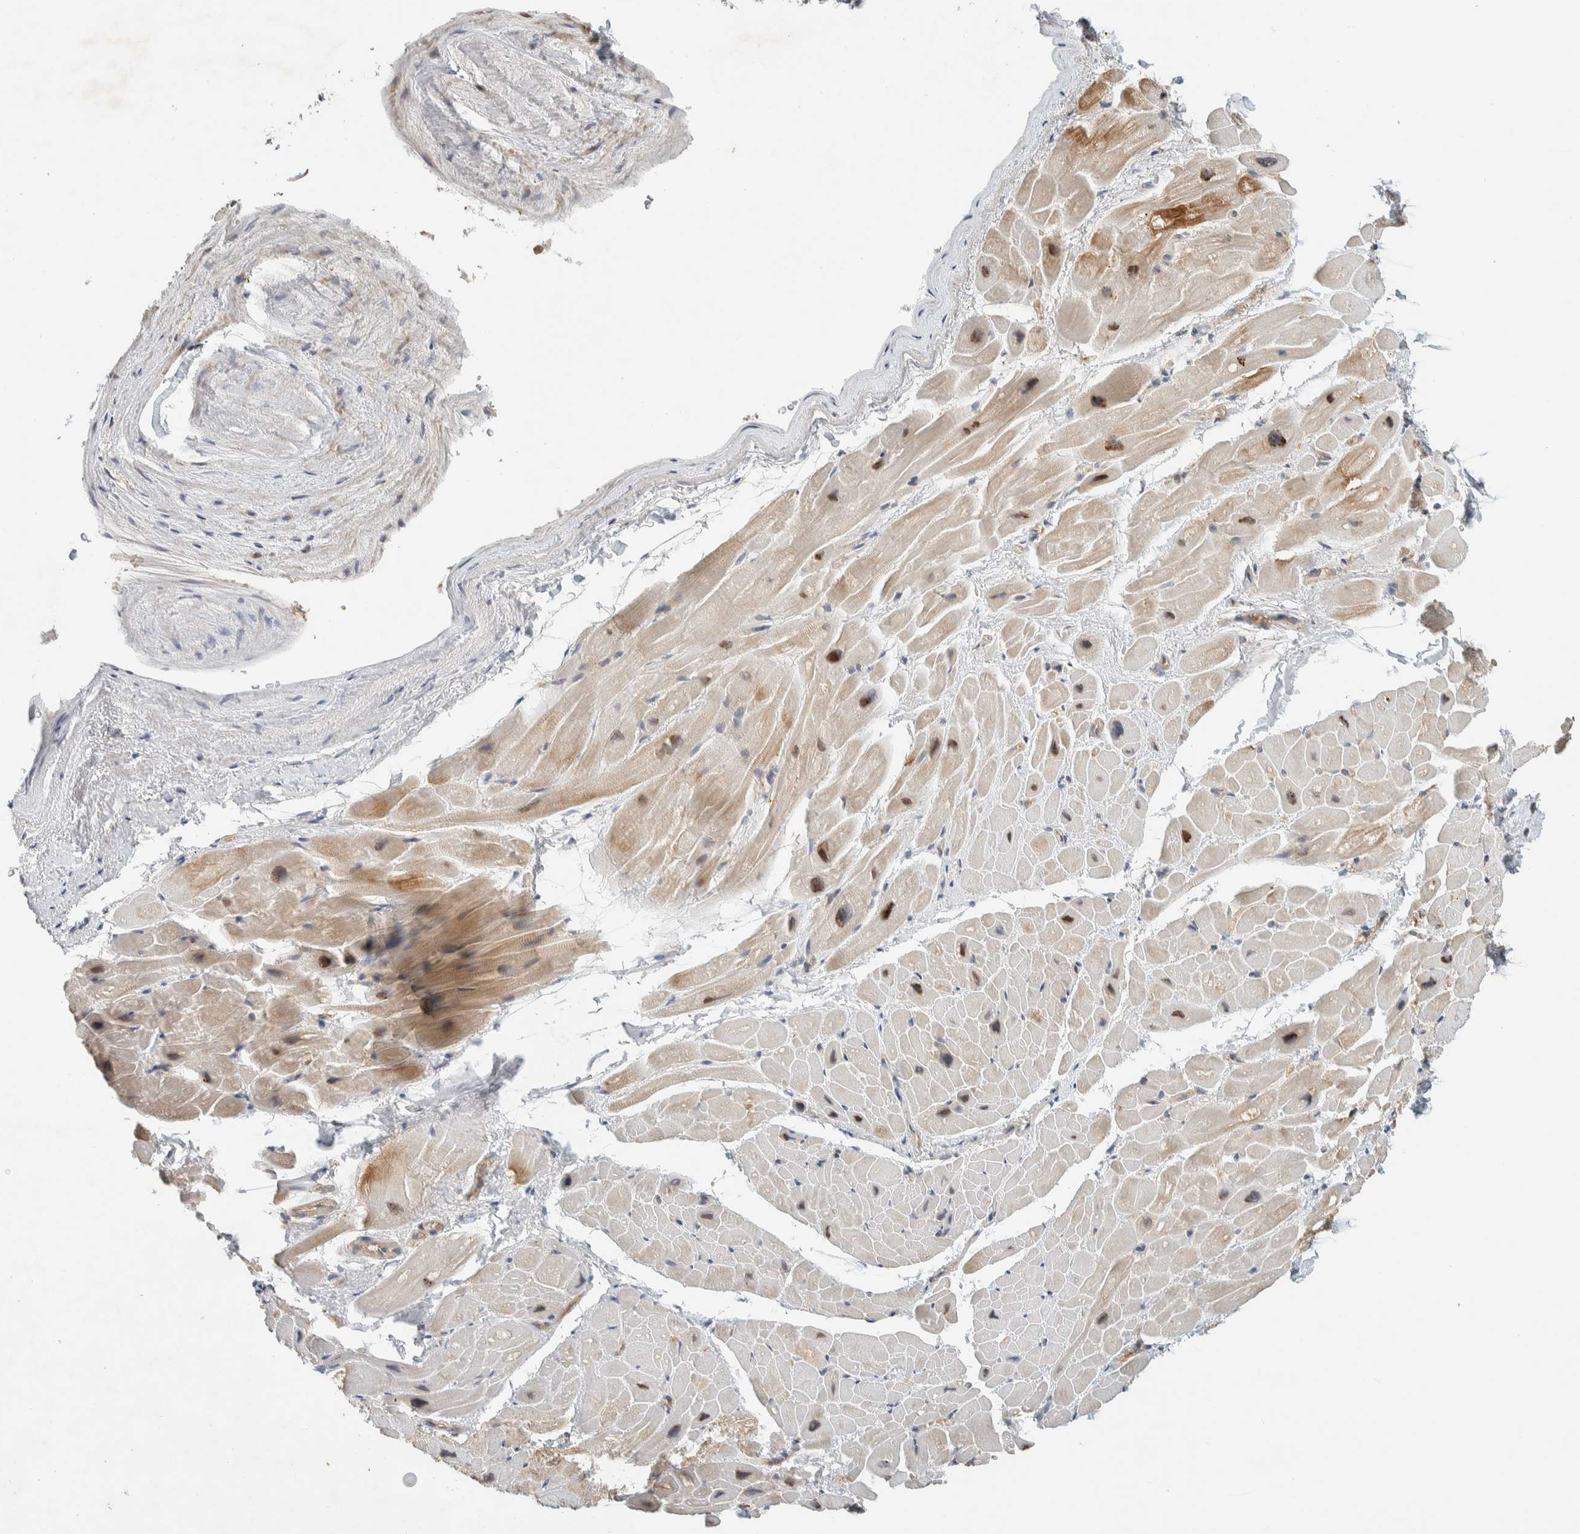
{"staining": {"intensity": "moderate", "quantity": "<25%", "location": "nuclear"}, "tissue": "heart muscle", "cell_type": "Cardiomyocytes", "image_type": "normal", "snomed": [{"axis": "morphology", "description": "Normal tissue, NOS"}, {"axis": "topography", "description": "Heart"}], "caption": "Unremarkable heart muscle displays moderate nuclear staining in approximately <25% of cardiomyocytes.", "gene": "RAB11FIP1", "patient": {"sex": "male", "age": 49}}